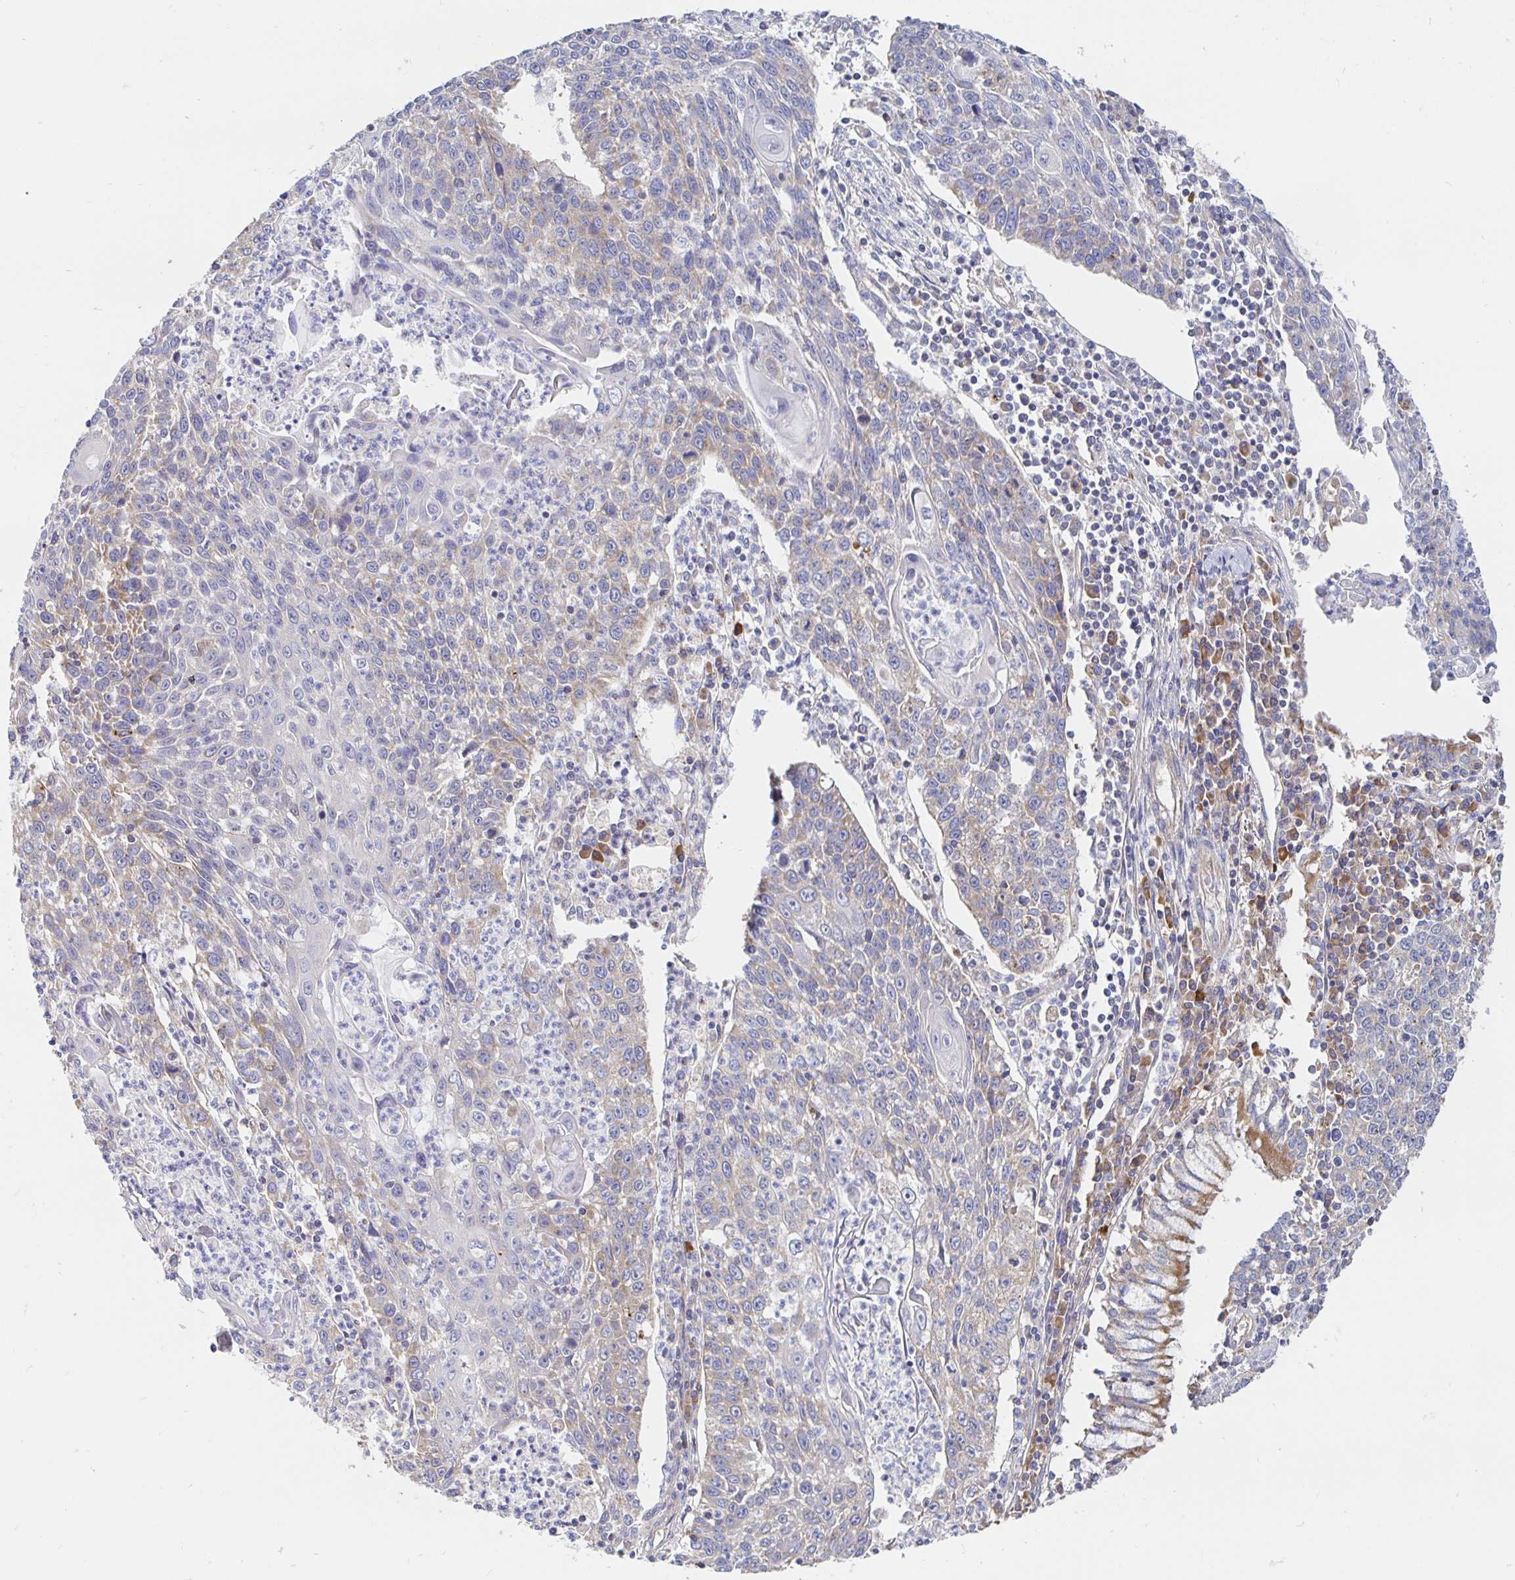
{"staining": {"intensity": "negative", "quantity": "none", "location": "none"}, "tissue": "lung cancer", "cell_type": "Tumor cells", "image_type": "cancer", "snomed": [{"axis": "morphology", "description": "Squamous cell carcinoma, NOS"}, {"axis": "morphology", "description": "Squamous cell carcinoma, metastatic, NOS"}, {"axis": "topography", "description": "Lung"}, {"axis": "topography", "description": "Pleura, NOS"}], "caption": "This is a histopathology image of immunohistochemistry staining of lung cancer, which shows no staining in tumor cells. Nuclei are stained in blue.", "gene": "PRDX3", "patient": {"sex": "male", "age": 72}}